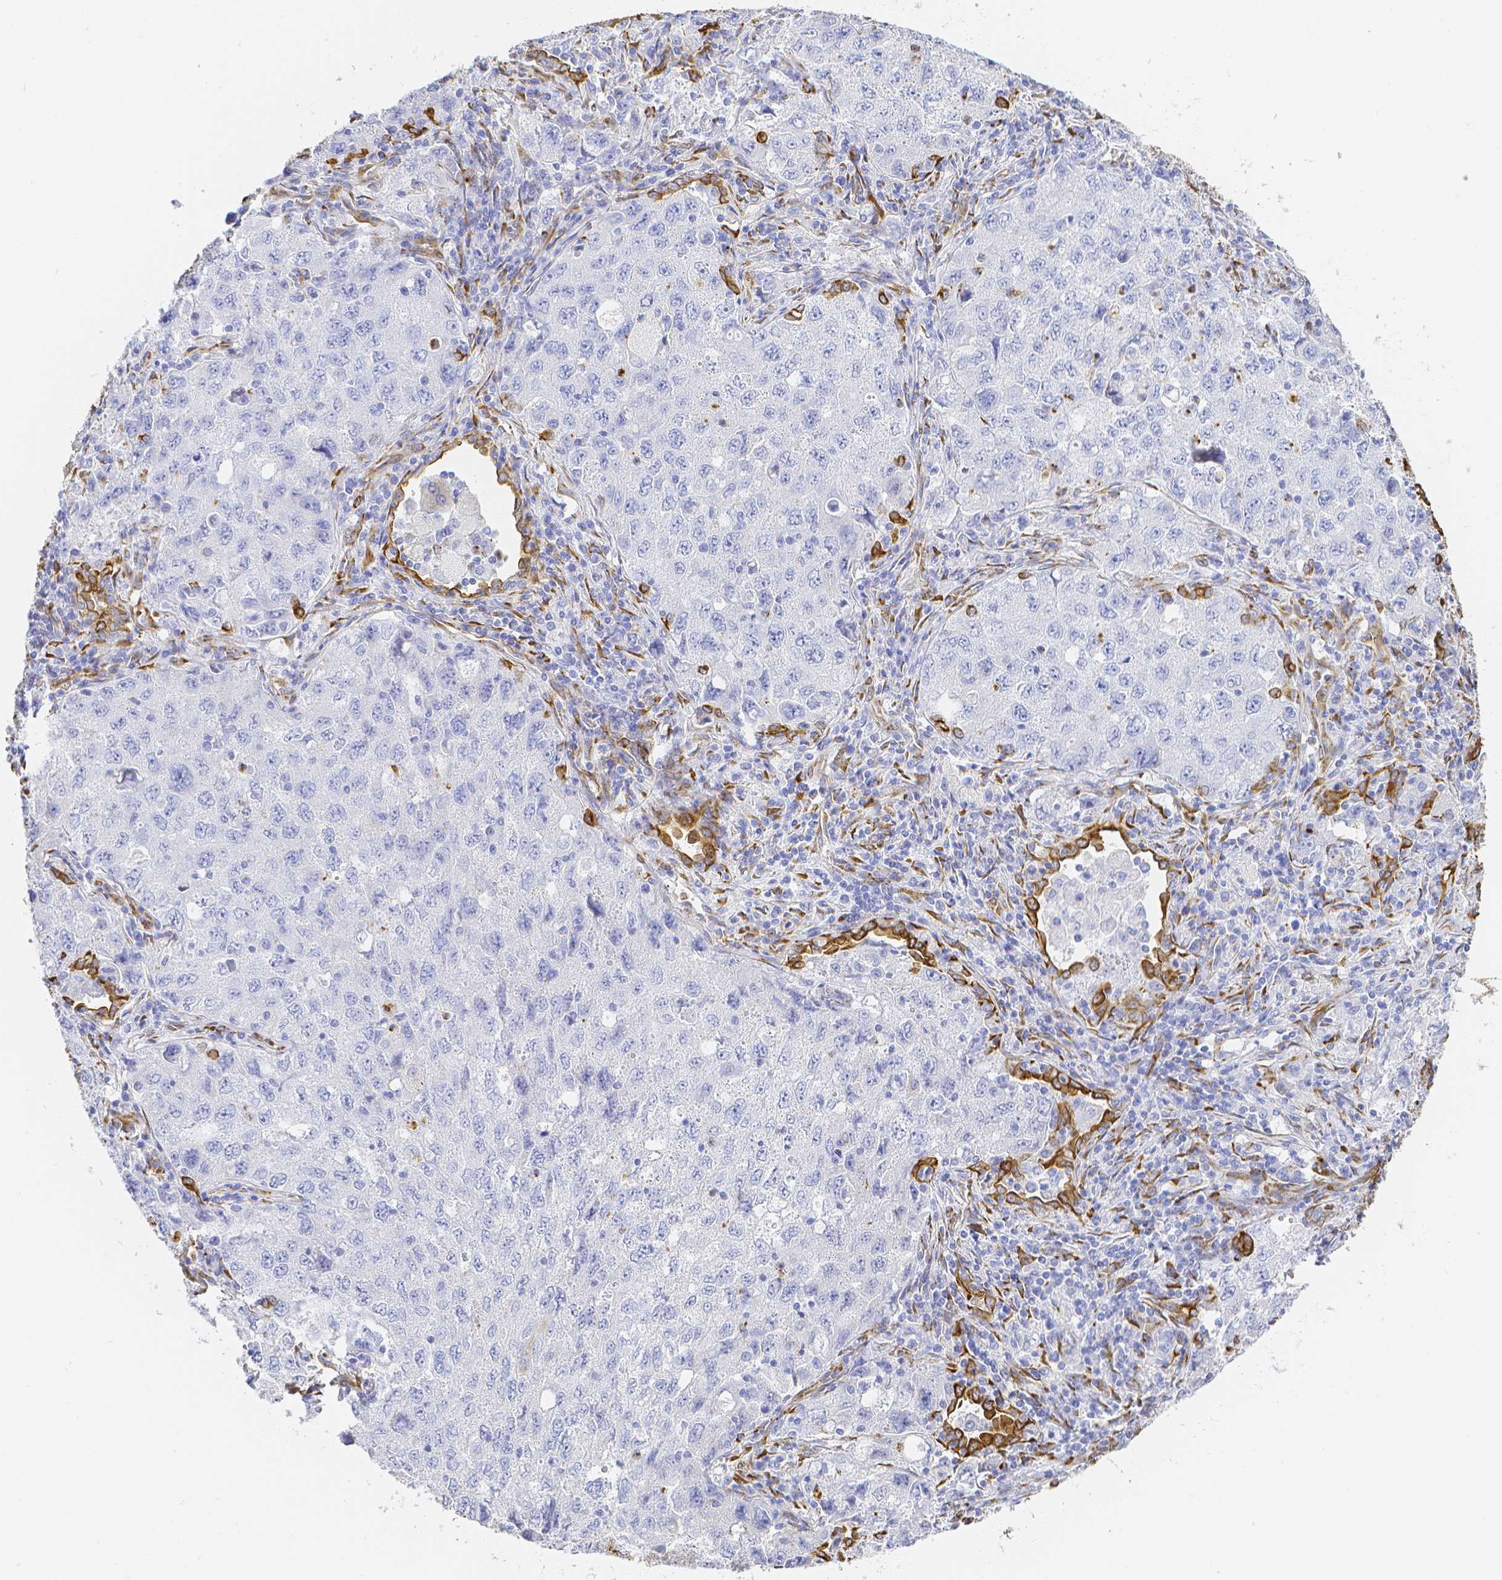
{"staining": {"intensity": "negative", "quantity": "none", "location": "none"}, "tissue": "lung cancer", "cell_type": "Tumor cells", "image_type": "cancer", "snomed": [{"axis": "morphology", "description": "Adenocarcinoma, NOS"}, {"axis": "topography", "description": "Lung"}], "caption": "DAB (3,3'-diaminobenzidine) immunohistochemical staining of human lung cancer (adenocarcinoma) exhibits no significant positivity in tumor cells.", "gene": "SMURF1", "patient": {"sex": "female", "age": 57}}